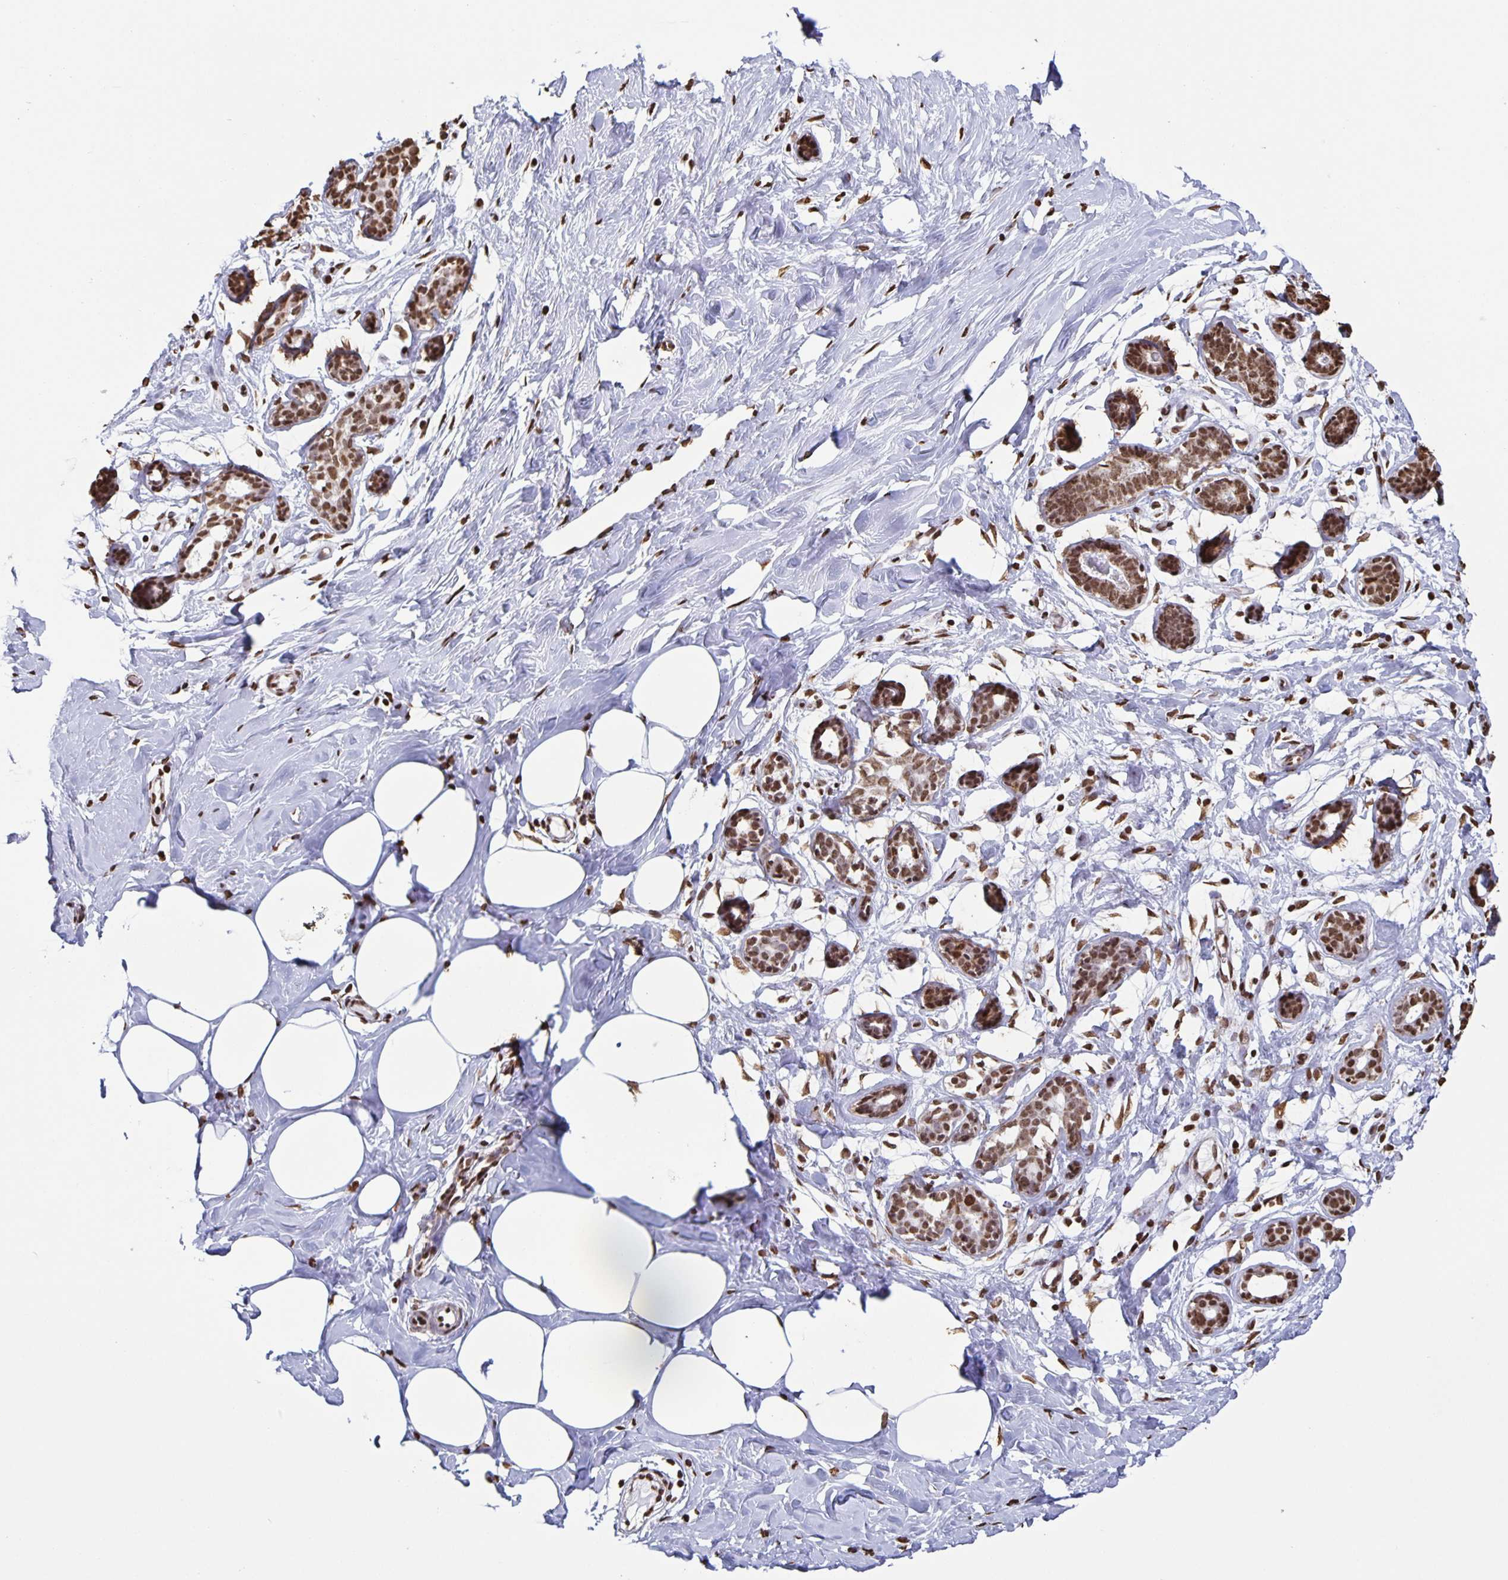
{"staining": {"intensity": "strong", "quantity": "25%-75%", "location": "nuclear"}, "tissue": "breast", "cell_type": "Adipocytes", "image_type": "normal", "snomed": [{"axis": "morphology", "description": "Normal tissue, NOS"}, {"axis": "topography", "description": "Breast"}], "caption": "The histopathology image shows staining of benign breast, revealing strong nuclear protein staining (brown color) within adipocytes. (DAB = brown stain, brightfield microscopy at high magnification).", "gene": "DUT", "patient": {"sex": "female", "age": 27}}